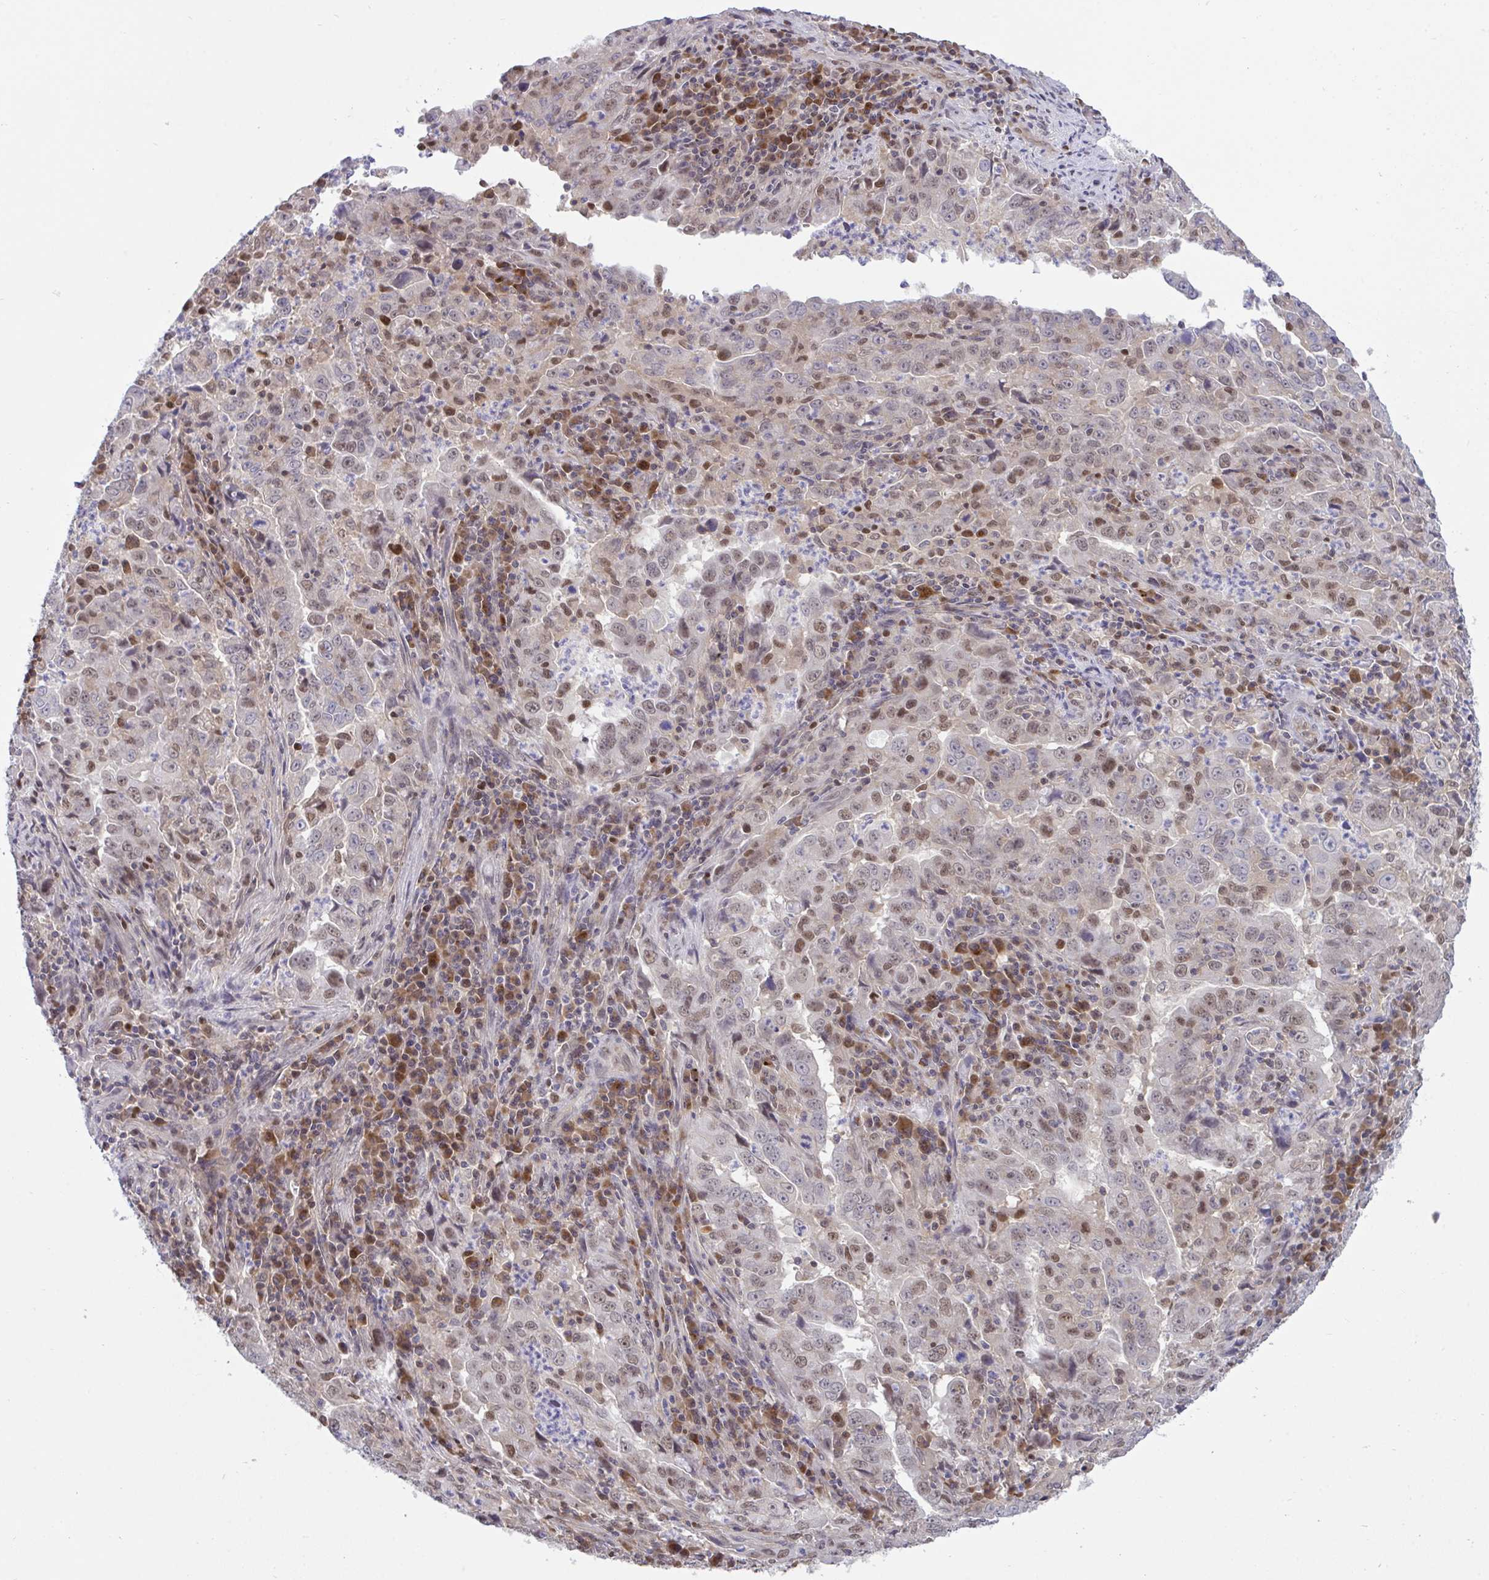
{"staining": {"intensity": "weak", "quantity": "25%-75%", "location": "nuclear"}, "tissue": "lung cancer", "cell_type": "Tumor cells", "image_type": "cancer", "snomed": [{"axis": "morphology", "description": "Adenocarcinoma, NOS"}, {"axis": "topography", "description": "Lung"}], "caption": "Protein analysis of lung cancer tissue shows weak nuclear positivity in approximately 25%-75% of tumor cells. Immunohistochemistry stains the protein of interest in brown and the nuclei are stained blue.", "gene": "ZNF444", "patient": {"sex": "male", "age": 67}}